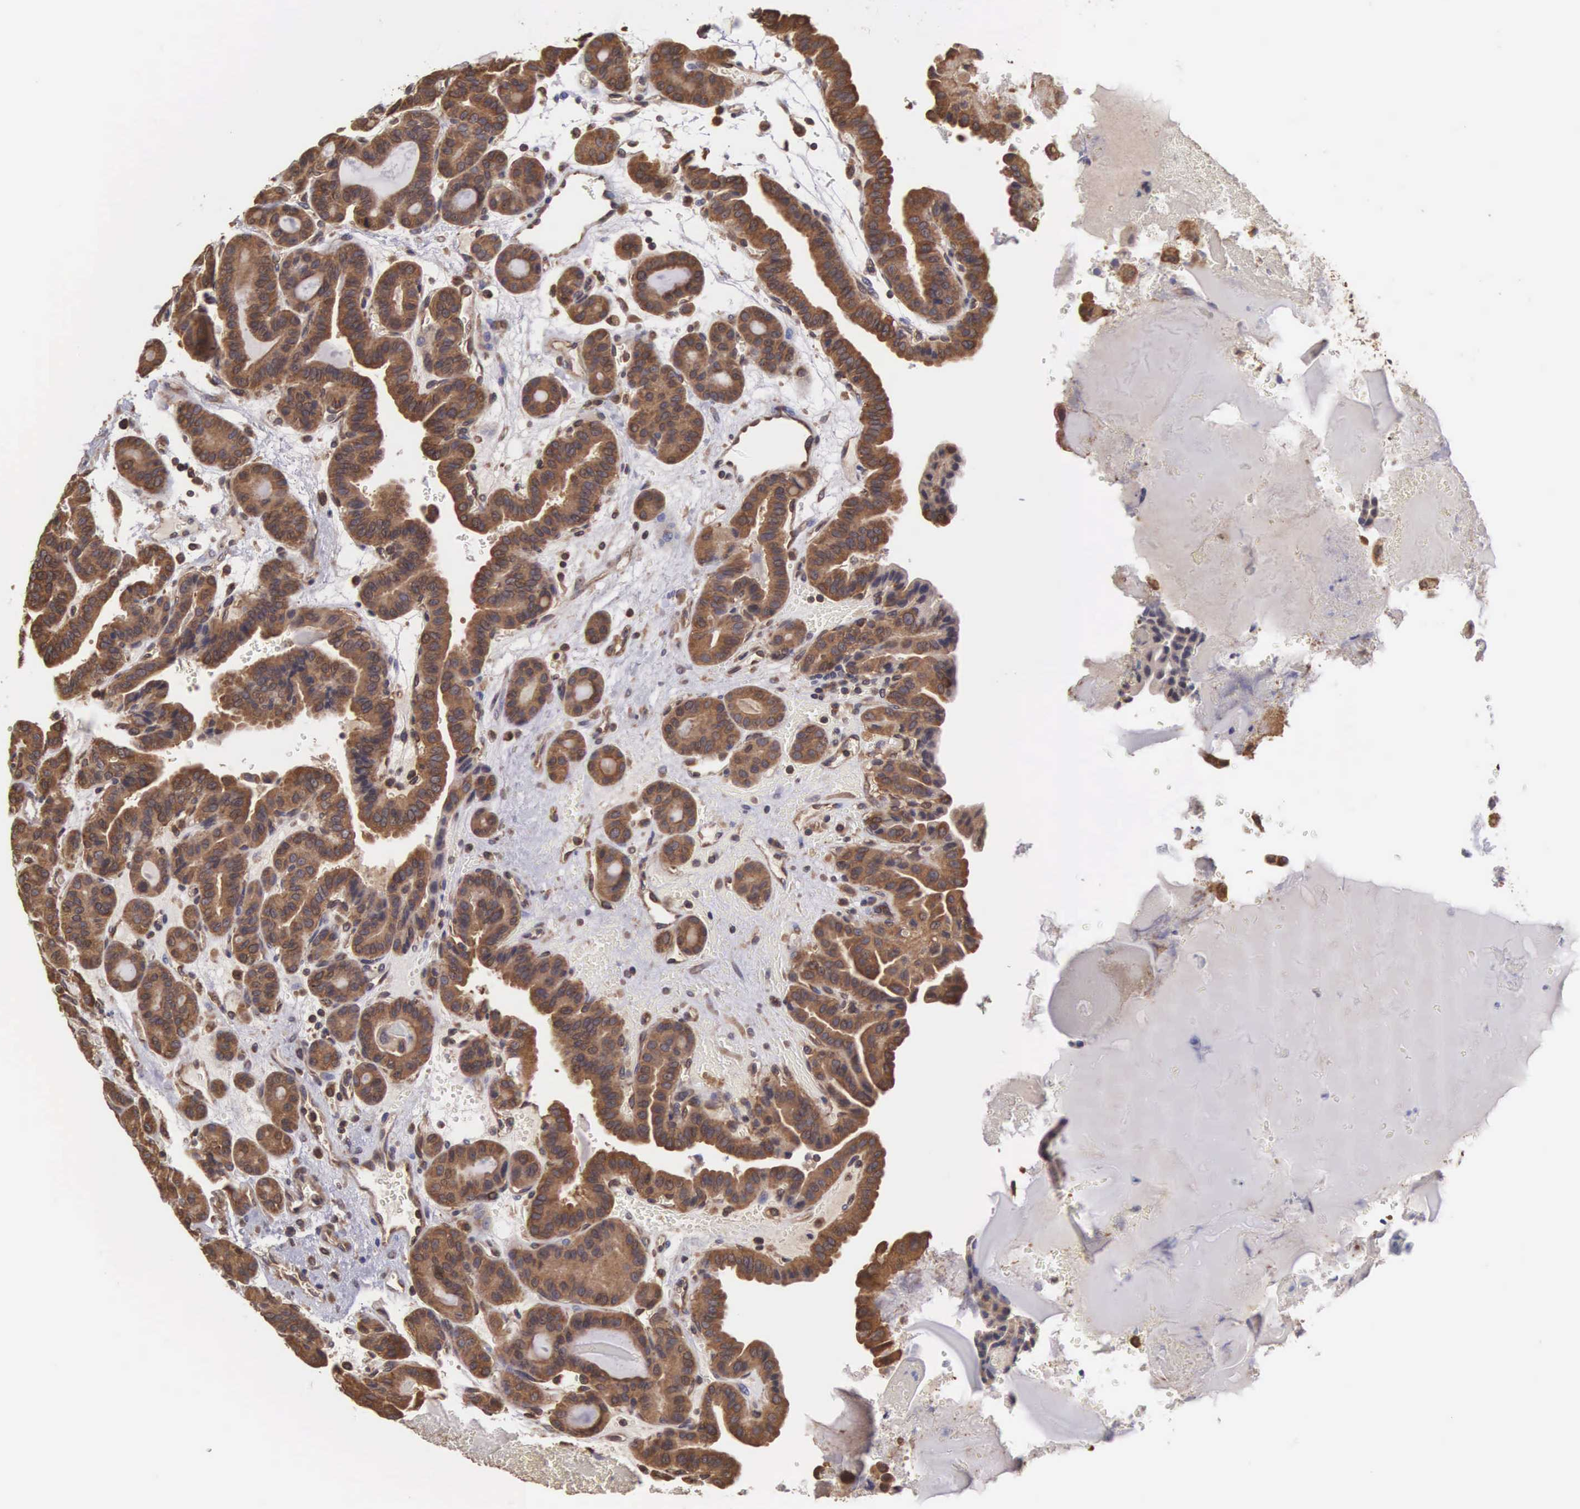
{"staining": {"intensity": "strong", "quantity": ">75%", "location": "cytoplasmic/membranous"}, "tissue": "thyroid cancer", "cell_type": "Tumor cells", "image_type": "cancer", "snomed": [{"axis": "morphology", "description": "Papillary adenocarcinoma, NOS"}, {"axis": "topography", "description": "Thyroid gland"}], "caption": "Immunohistochemical staining of papillary adenocarcinoma (thyroid) shows strong cytoplasmic/membranous protein staining in about >75% of tumor cells.", "gene": "DHRS1", "patient": {"sex": "male", "age": 87}}